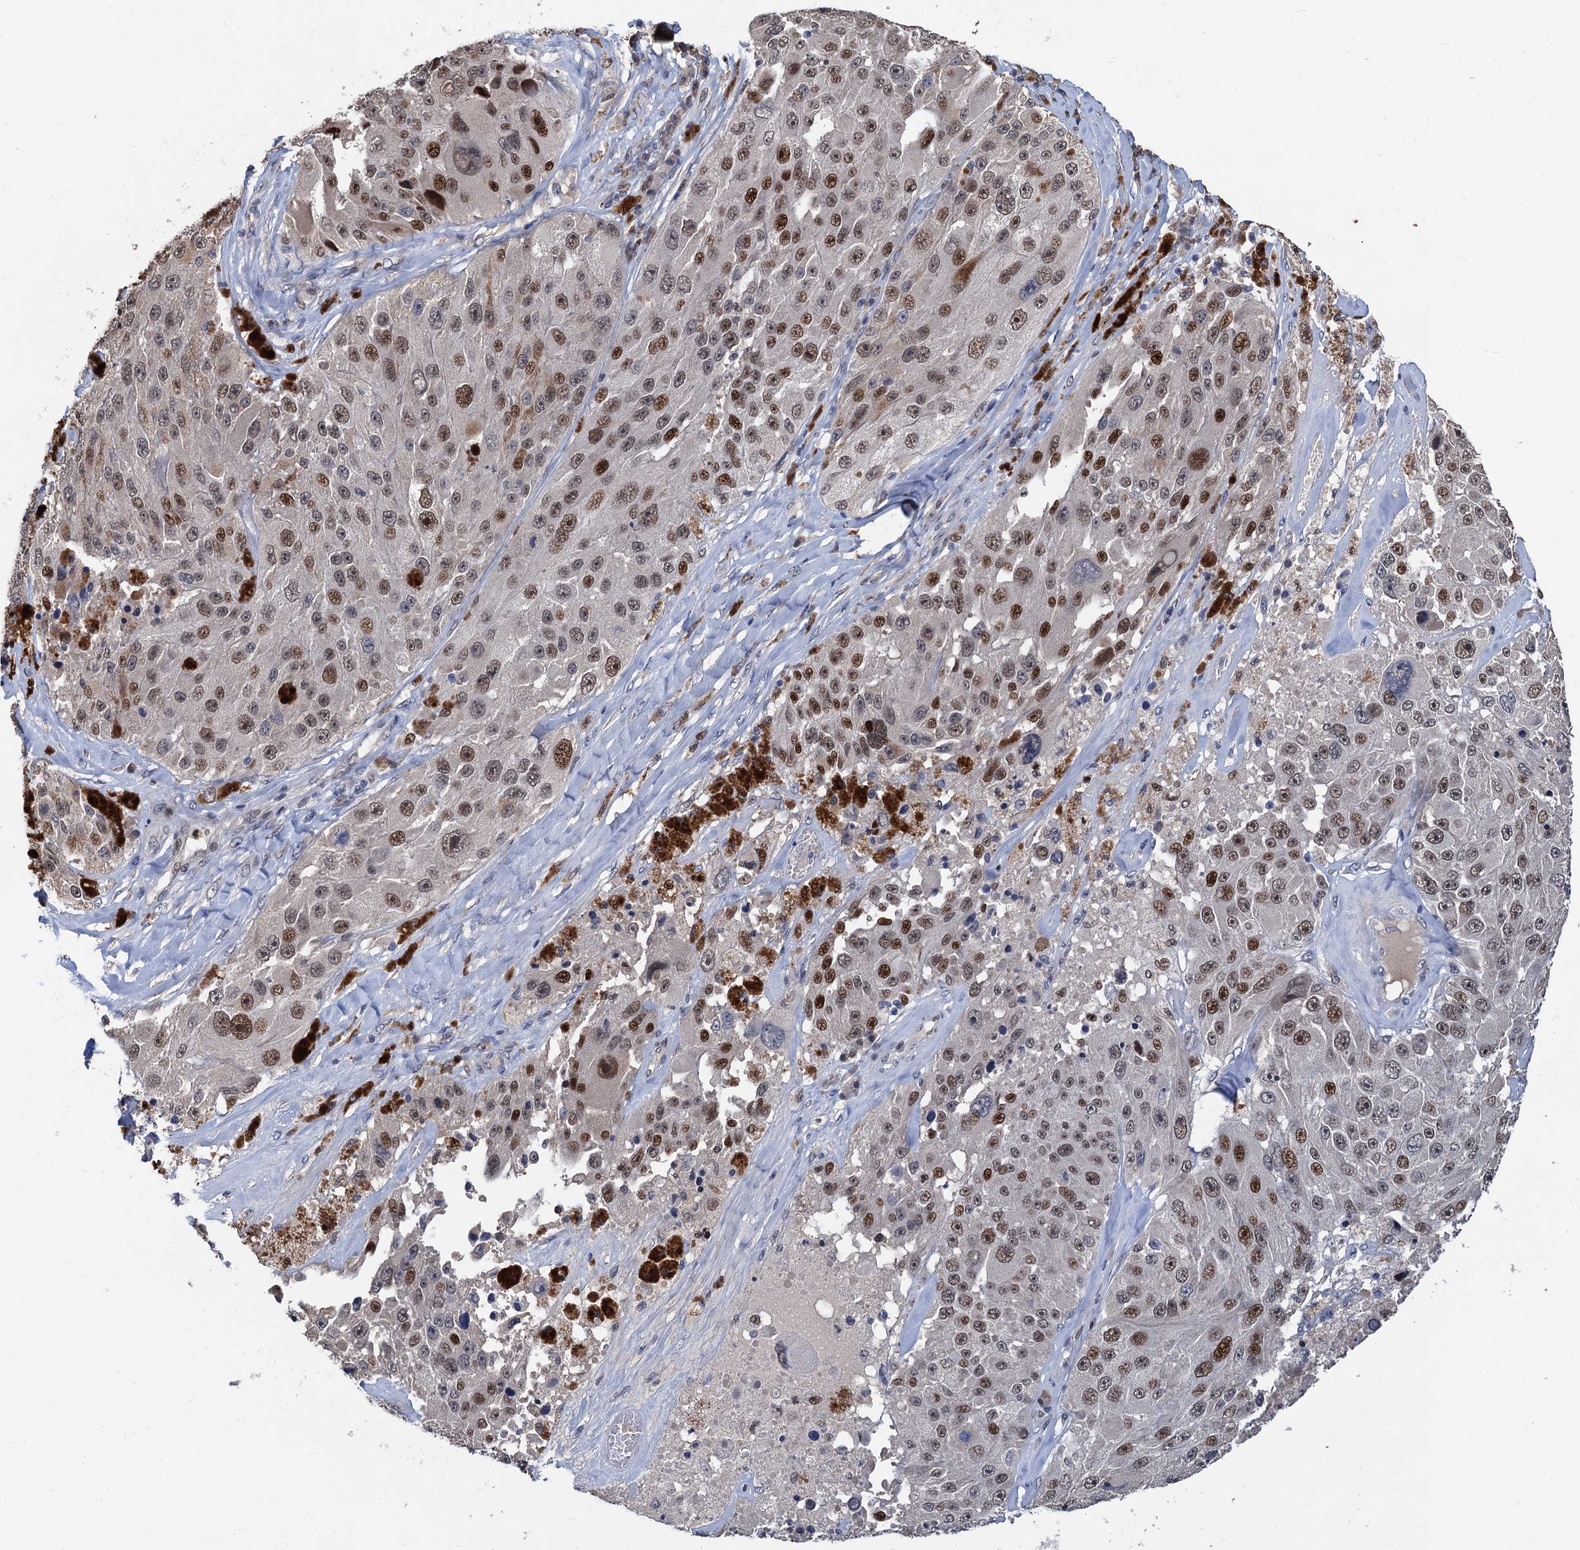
{"staining": {"intensity": "moderate", "quantity": "25%-75%", "location": "nuclear"}, "tissue": "melanoma", "cell_type": "Tumor cells", "image_type": "cancer", "snomed": [{"axis": "morphology", "description": "Malignant melanoma, Metastatic site"}, {"axis": "topography", "description": "Lymph node"}], "caption": "This image reveals immunohistochemistry (IHC) staining of human malignant melanoma (metastatic site), with medium moderate nuclear expression in approximately 25%-75% of tumor cells.", "gene": "TSEN34", "patient": {"sex": "male", "age": 62}}